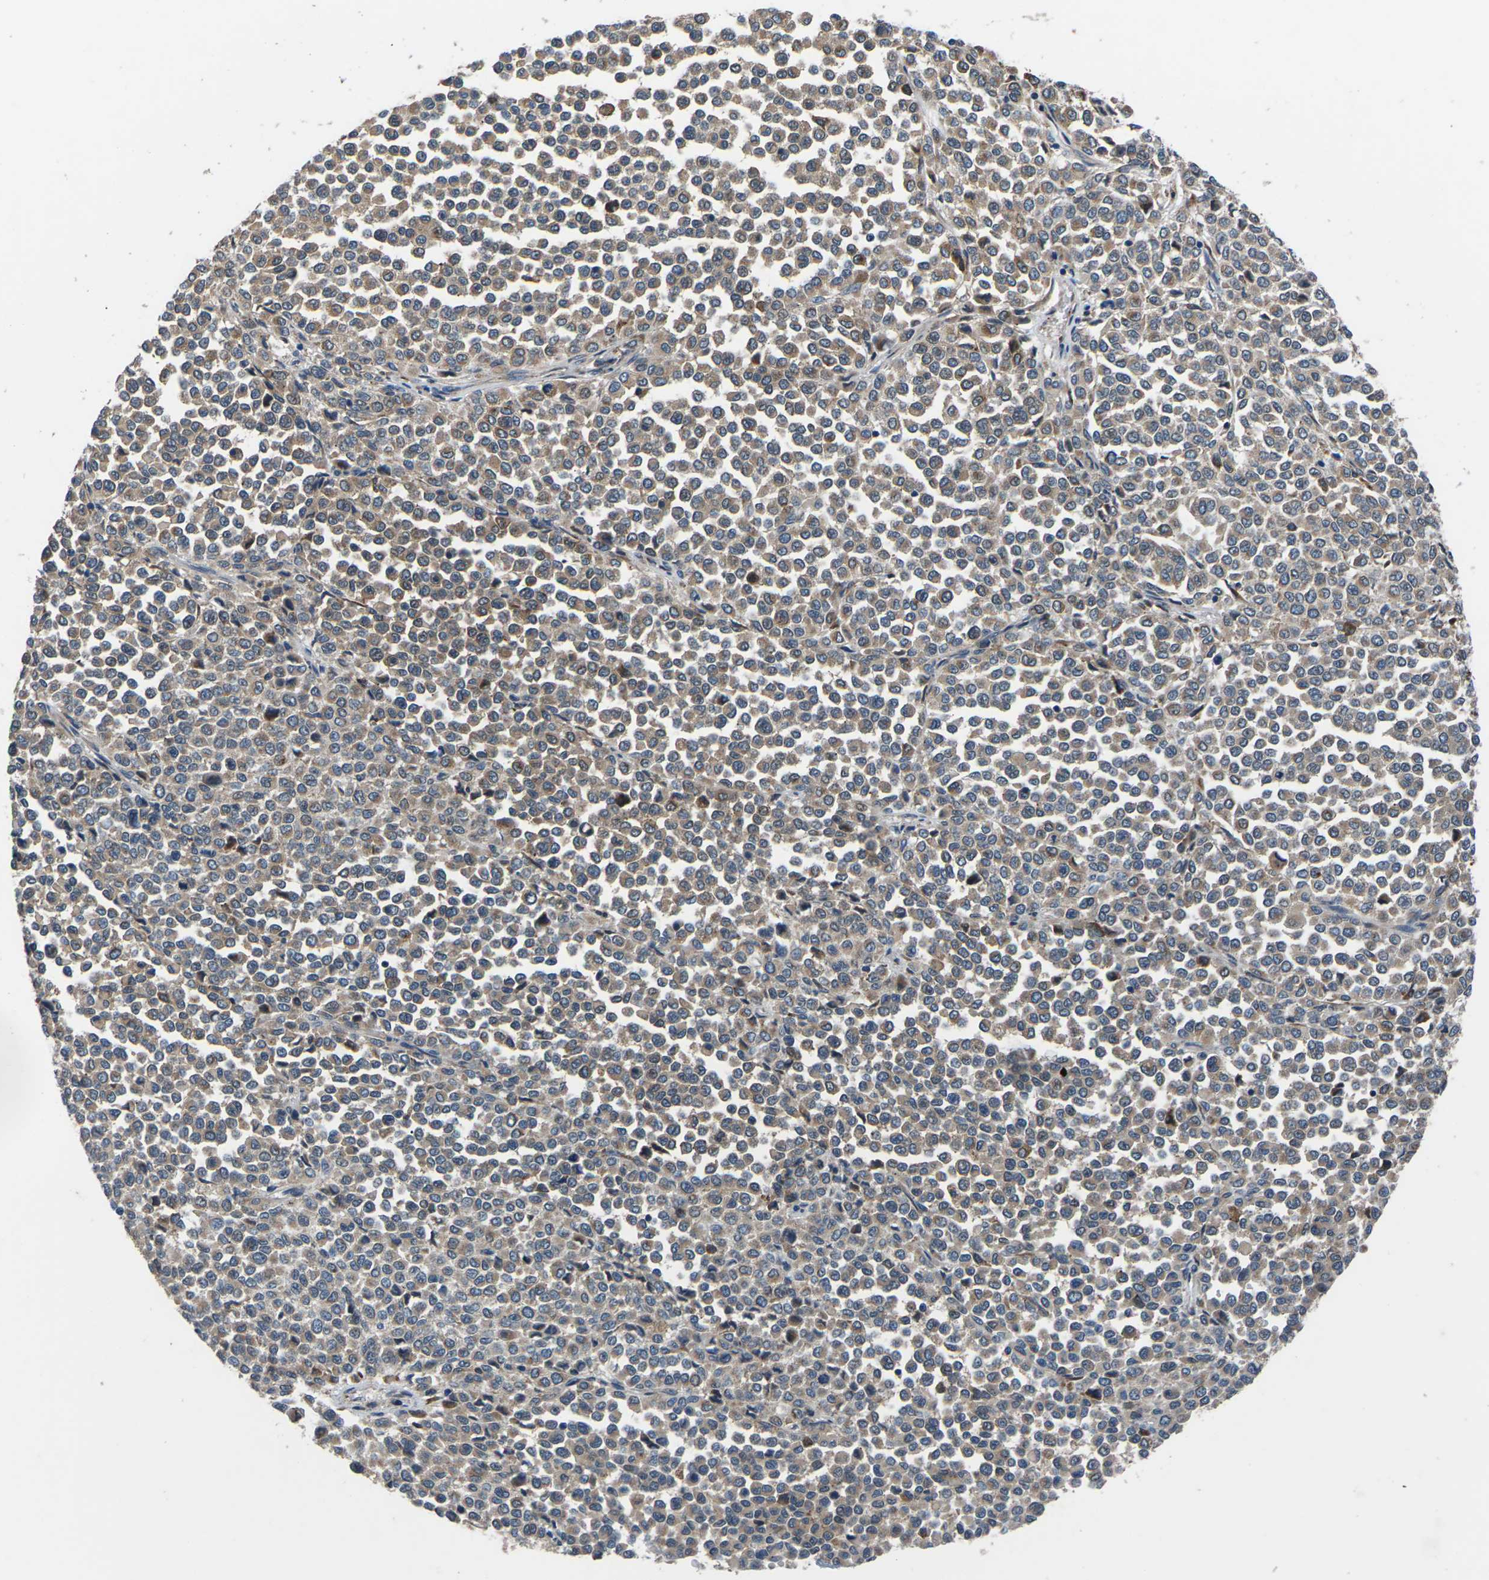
{"staining": {"intensity": "weak", "quantity": ">75%", "location": "cytoplasmic/membranous"}, "tissue": "melanoma", "cell_type": "Tumor cells", "image_type": "cancer", "snomed": [{"axis": "morphology", "description": "Malignant melanoma, Metastatic site"}, {"axis": "topography", "description": "Pancreas"}], "caption": "Malignant melanoma (metastatic site) was stained to show a protein in brown. There is low levels of weak cytoplasmic/membranous positivity in about >75% of tumor cells. (DAB (3,3'-diaminobenzidine) IHC with brightfield microscopy, high magnification).", "gene": "GABRP", "patient": {"sex": "female", "age": 30}}